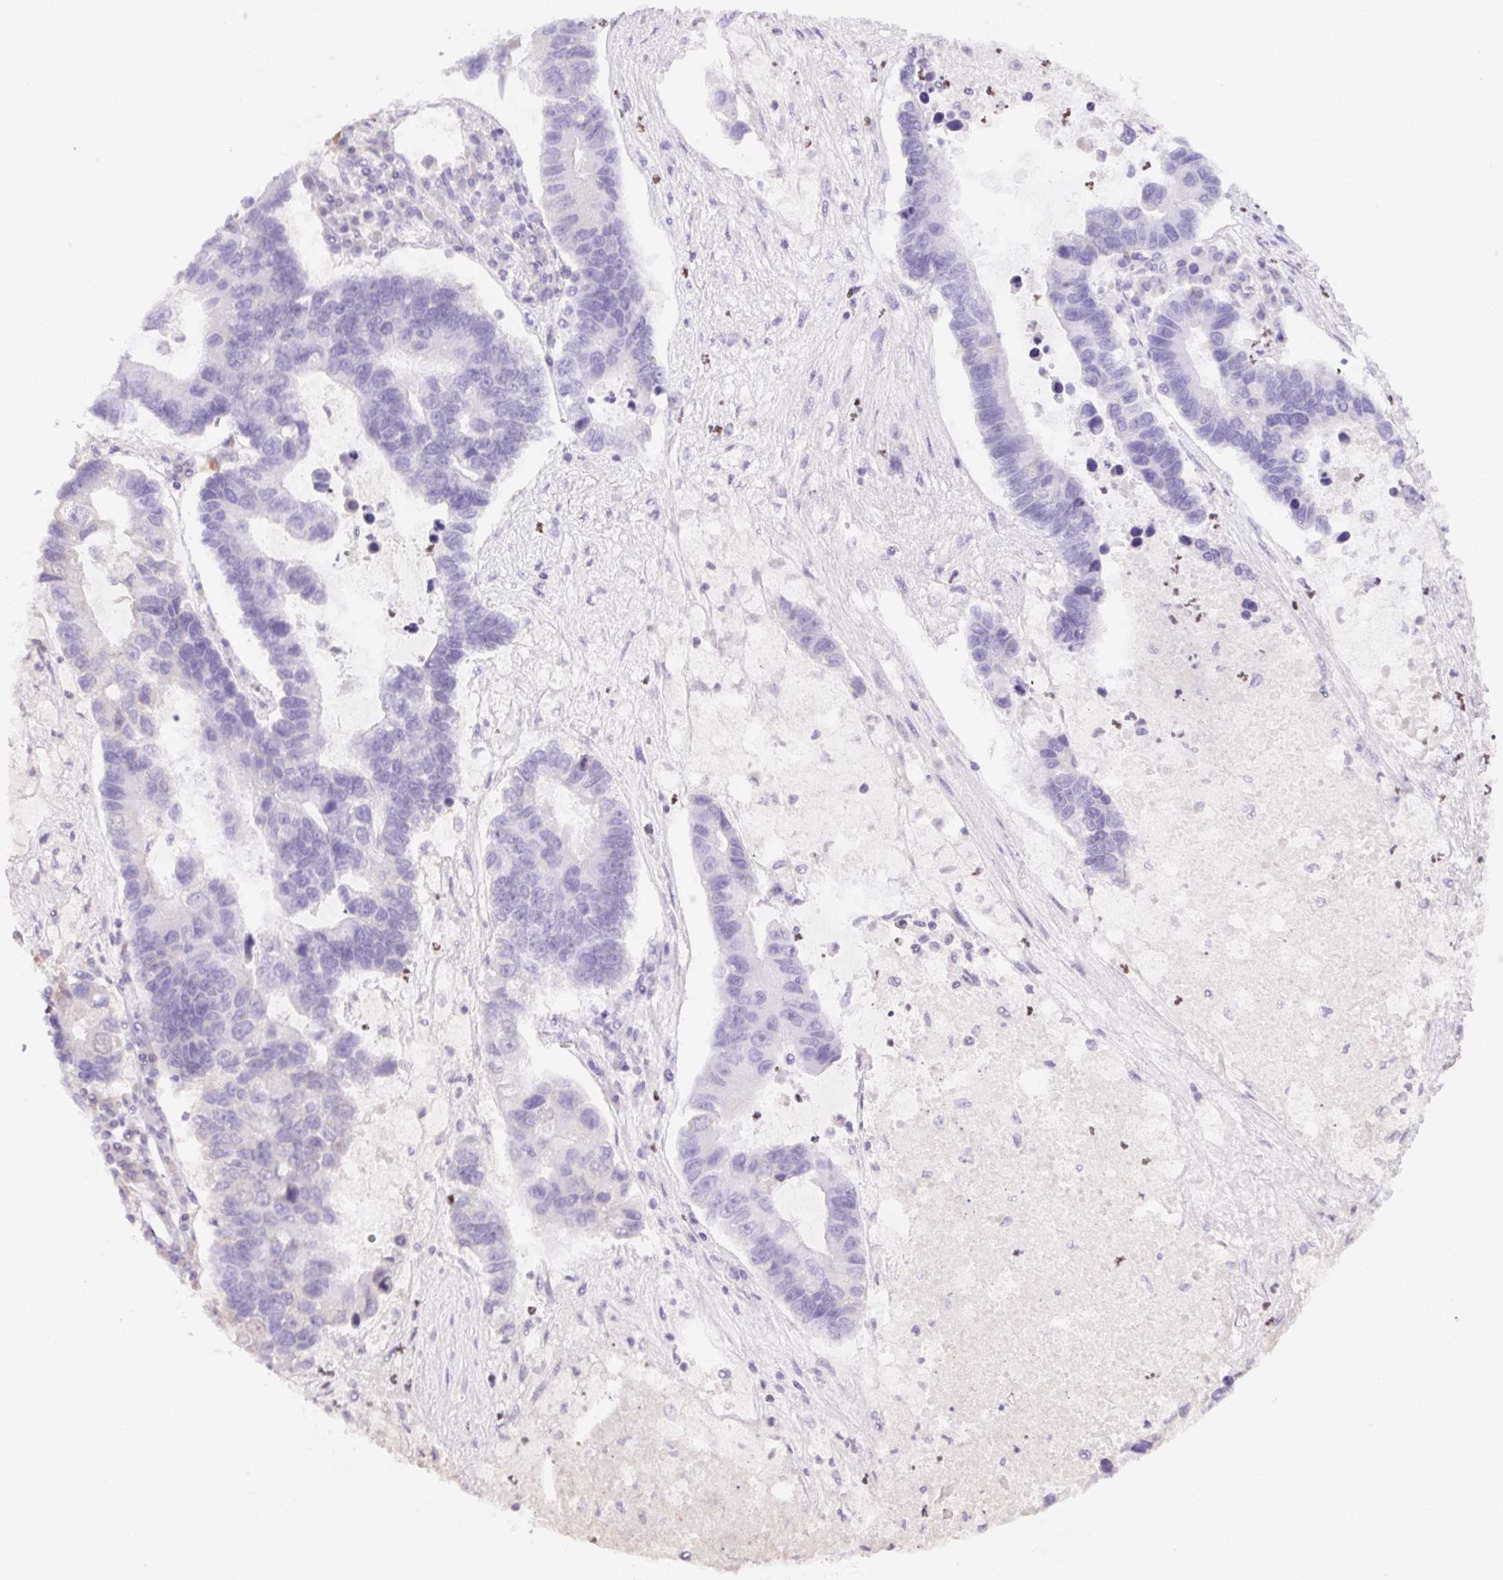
{"staining": {"intensity": "negative", "quantity": "none", "location": "none"}, "tissue": "lung cancer", "cell_type": "Tumor cells", "image_type": "cancer", "snomed": [{"axis": "morphology", "description": "Adenocarcinoma, NOS"}, {"axis": "topography", "description": "Bronchus"}, {"axis": "topography", "description": "Lung"}], "caption": "Histopathology image shows no protein staining in tumor cells of lung cancer tissue.", "gene": "PADI4", "patient": {"sex": "female", "age": 51}}